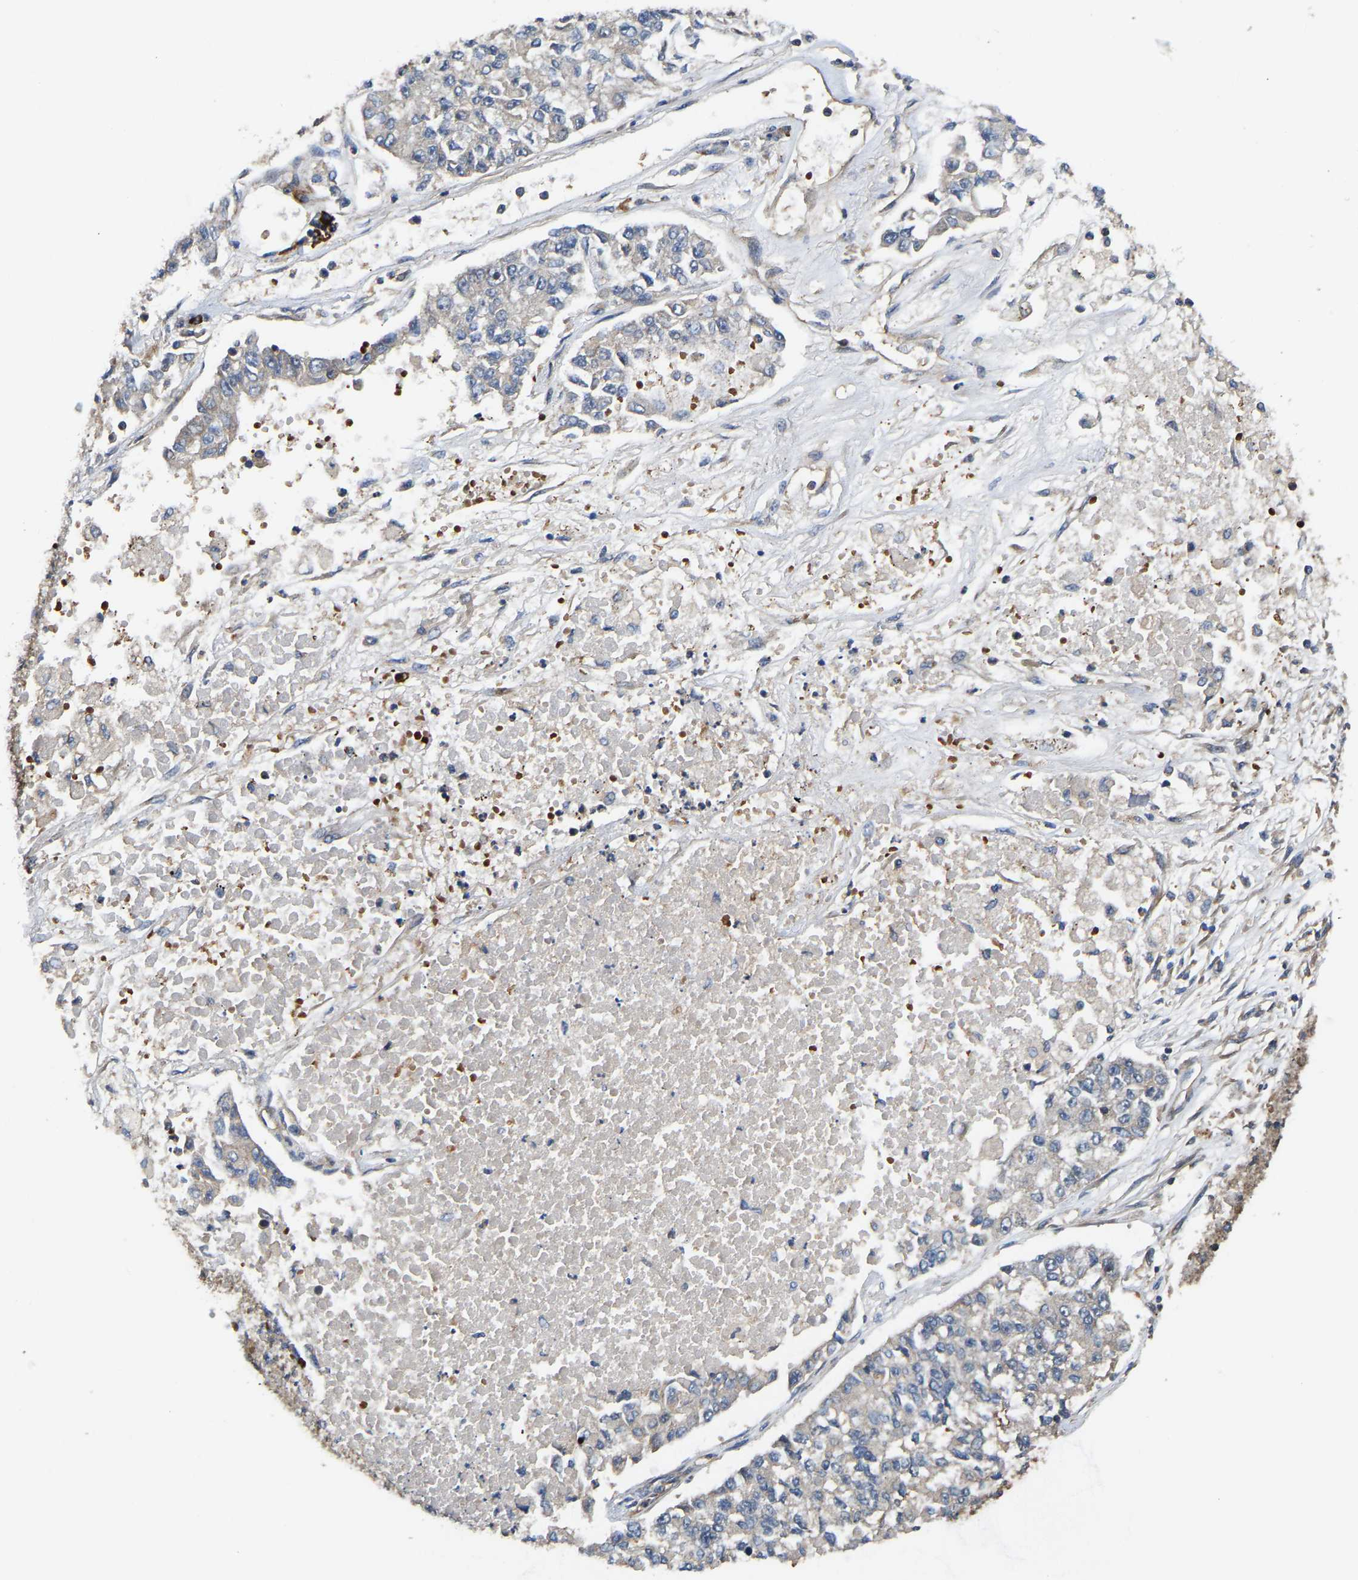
{"staining": {"intensity": "negative", "quantity": "none", "location": "none"}, "tissue": "lung cancer", "cell_type": "Tumor cells", "image_type": "cancer", "snomed": [{"axis": "morphology", "description": "Adenocarcinoma, NOS"}, {"axis": "topography", "description": "Lung"}], "caption": "Tumor cells are negative for brown protein staining in lung cancer.", "gene": "STAU1", "patient": {"sex": "male", "age": 49}}